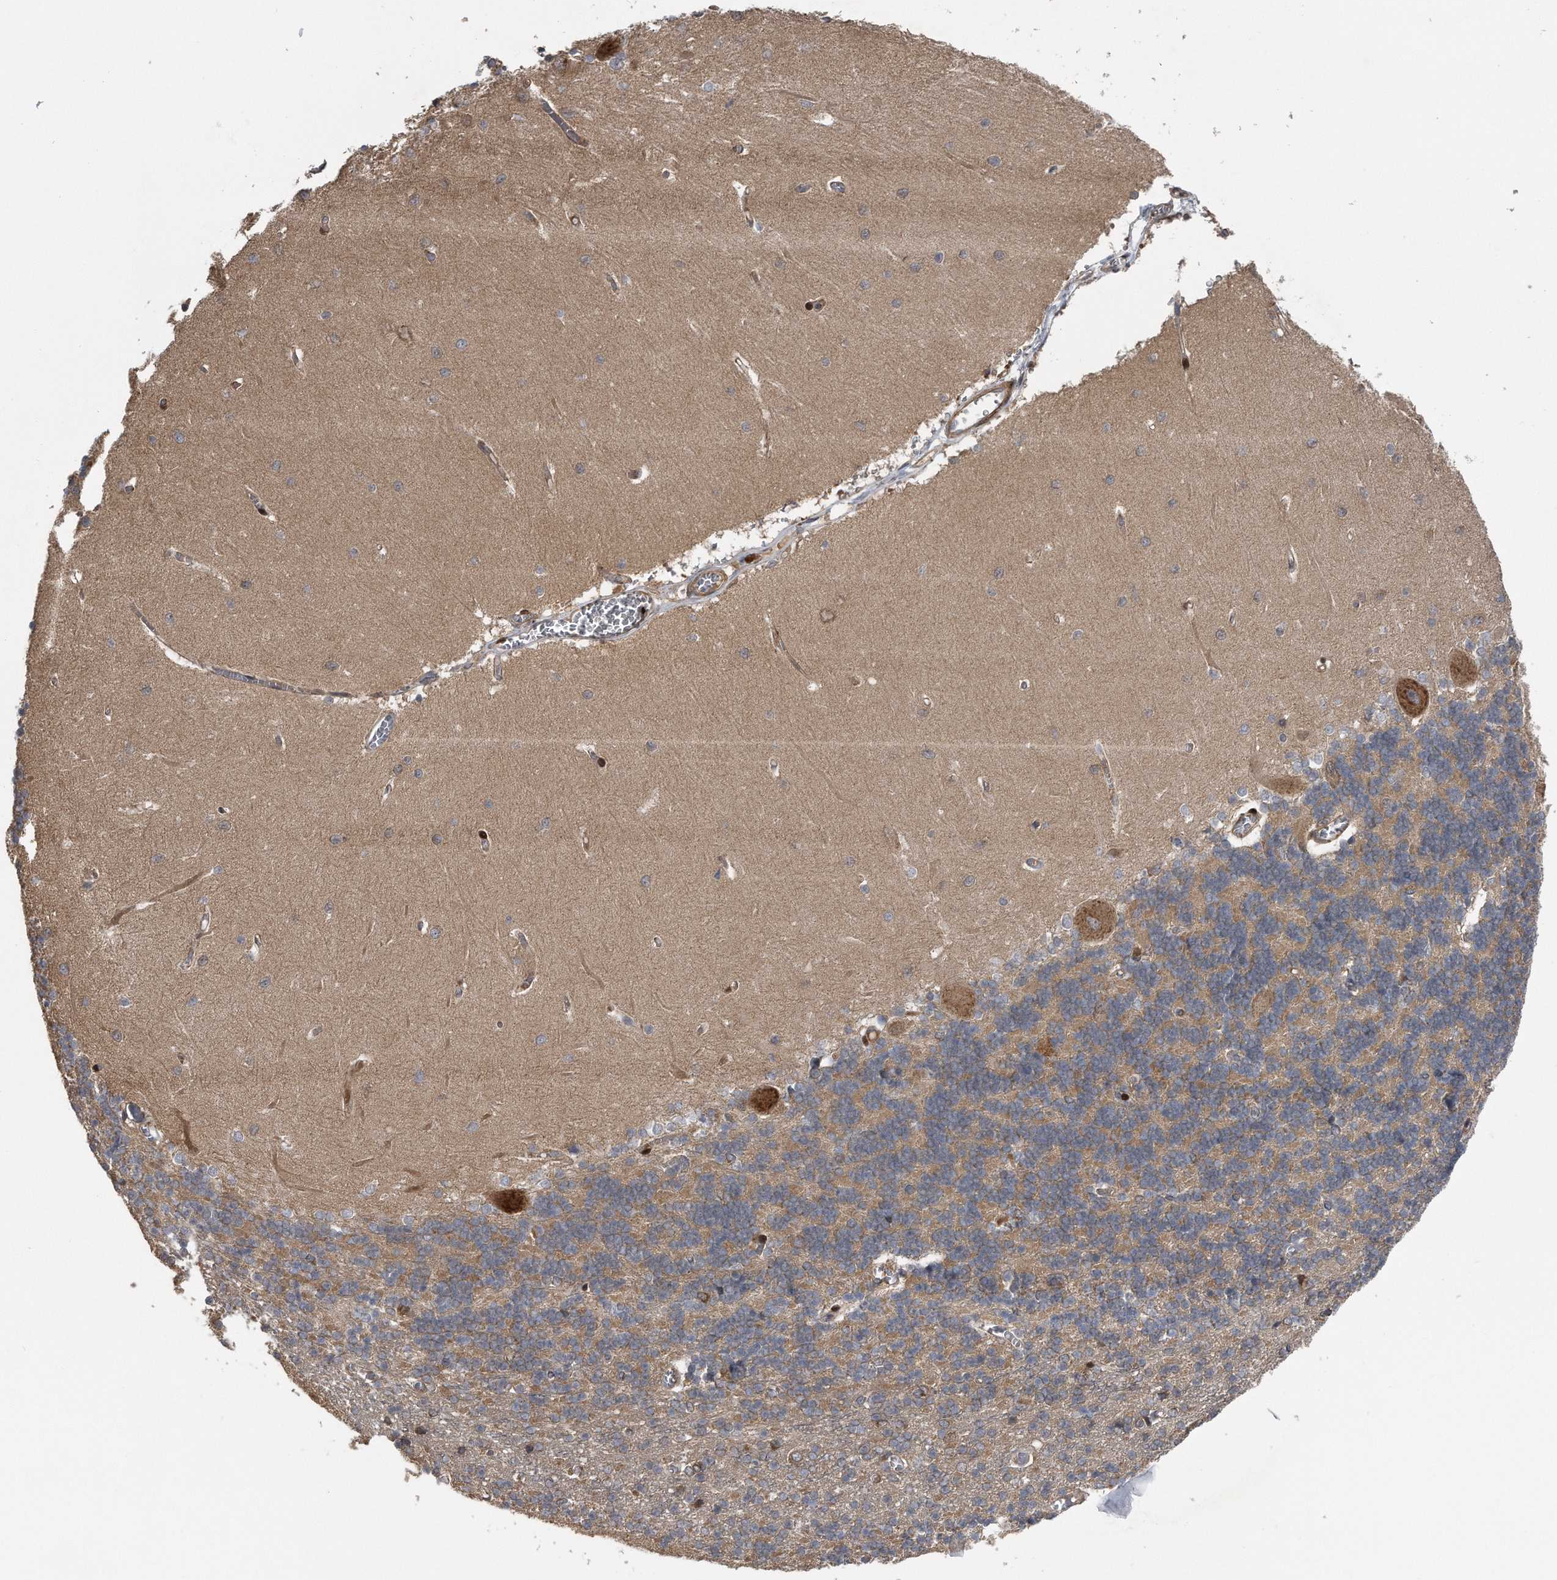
{"staining": {"intensity": "moderate", "quantity": ">75%", "location": "cytoplasmic/membranous"}, "tissue": "cerebellum", "cell_type": "Cells in granular layer", "image_type": "normal", "snomed": [{"axis": "morphology", "description": "Normal tissue, NOS"}, {"axis": "topography", "description": "Cerebellum"}], "caption": "Immunohistochemistry (IHC) (DAB) staining of unremarkable human cerebellum exhibits moderate cytoplasmic/membranous protein positivity in approximately >75% of cells in granular layer. (Stains: DAB (3,3'-diaminobenzidine) in brown, nuclei in blue, Microscopy: brightfield microscopy at high magnification).", "gene": "ZNF79", "patient": {"sex": "male", "age": 37}}